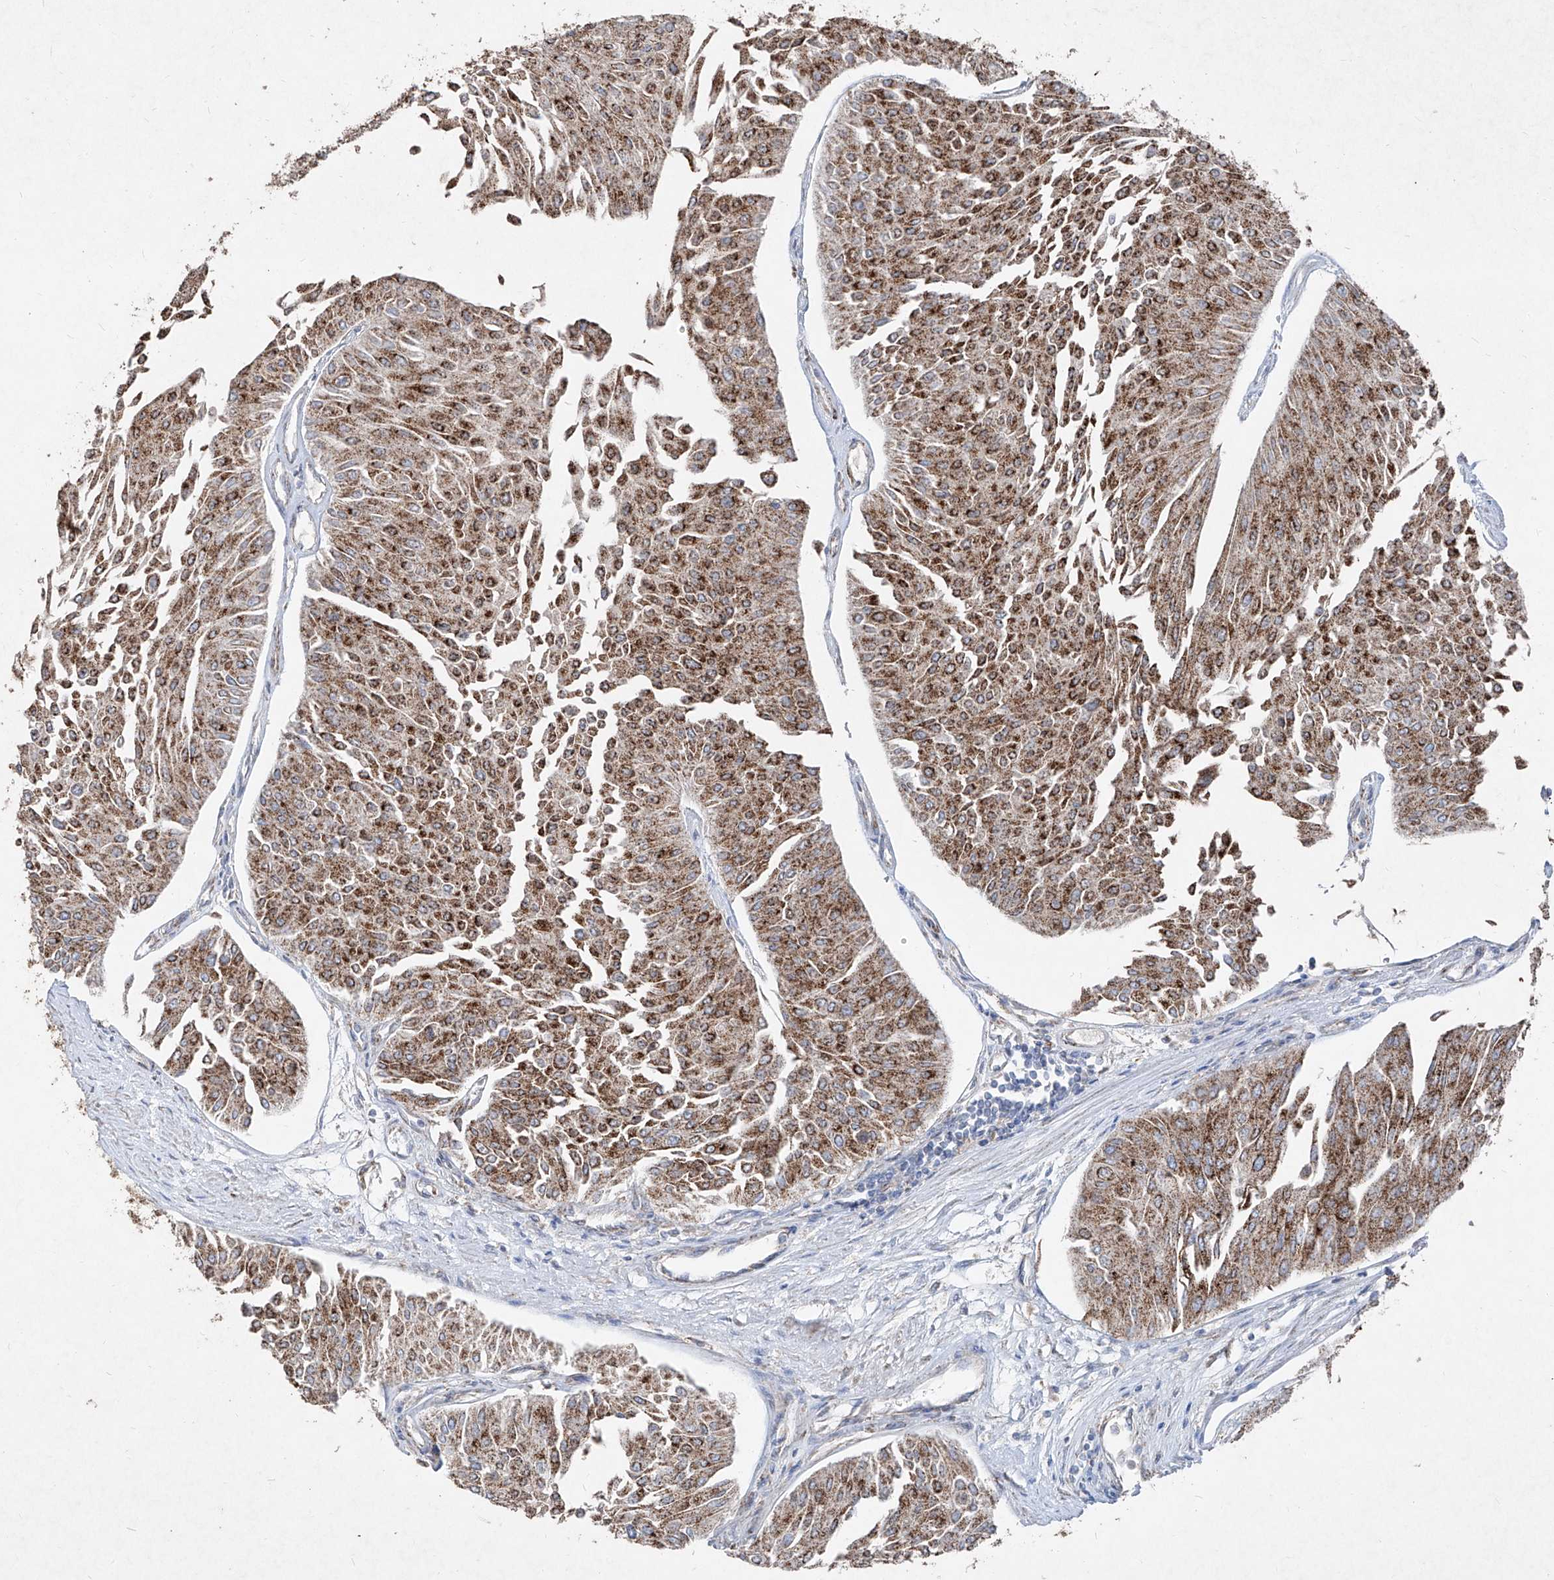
{"staining": {"intensity": "moderate", "quantity": ">75%", "location": "cytoplasmic/membranous"}, "tissue": "urothelial cancer", "cell_type": "Tumor cells", "image_type": "cancer", "snomed": [{"axis": "morphology", "description": "Urothelial carcinoma, Low grade"}, {"axis": "topography", "description": "Urinary bladder"}], "caption": "Moderate cytoplasmic/membranous expression is seen in approximately >75% of tumor cells in urothelial carcinoma (low-grade).", "gene": "ABCD3", "patient": {"sex": "male", "age": 67}}